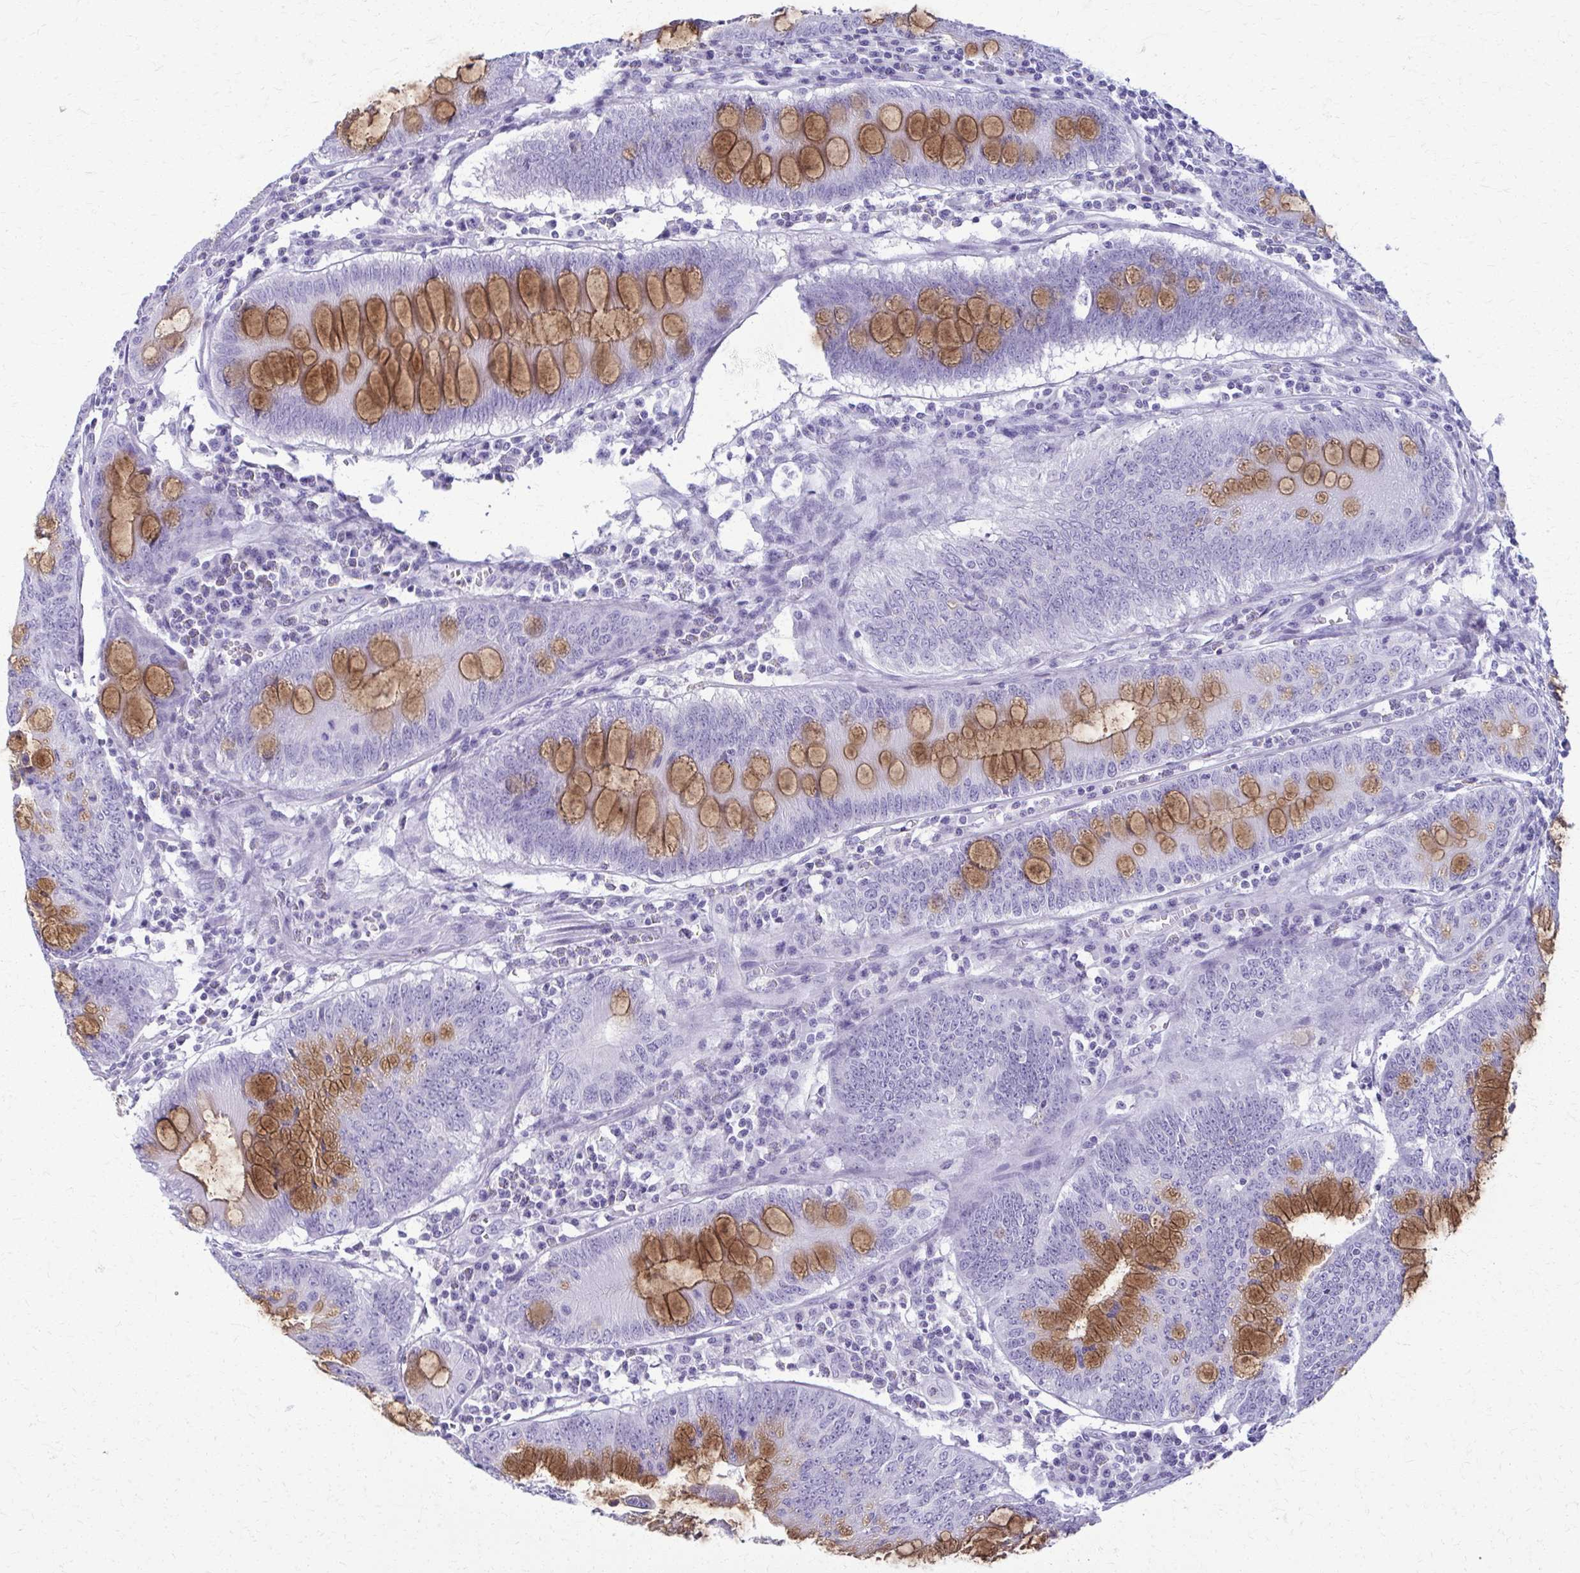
{"staining": {"intensity": "negative", "quantity": "none", "location": "none"}, "tissue": "colorectal cancer", "cell_type": "Tumor cells", "image_type": "cancer", "snomed": [{"axis": "morphology", "description": "Adenocarcinoma, NOS"}, {"axis": "topography", "description": "Colon"}], "caption": "Colorectal cancer (adenocarcinoma) was stained to show a protein in brown. There is no significant staining in tumor cells. The staining is performed using DAB brown chromogen with nuclei counter-stained in using hematoxylin.", "gene": "ACSM2B", "patient": {"sex": "male", "age": 62}}